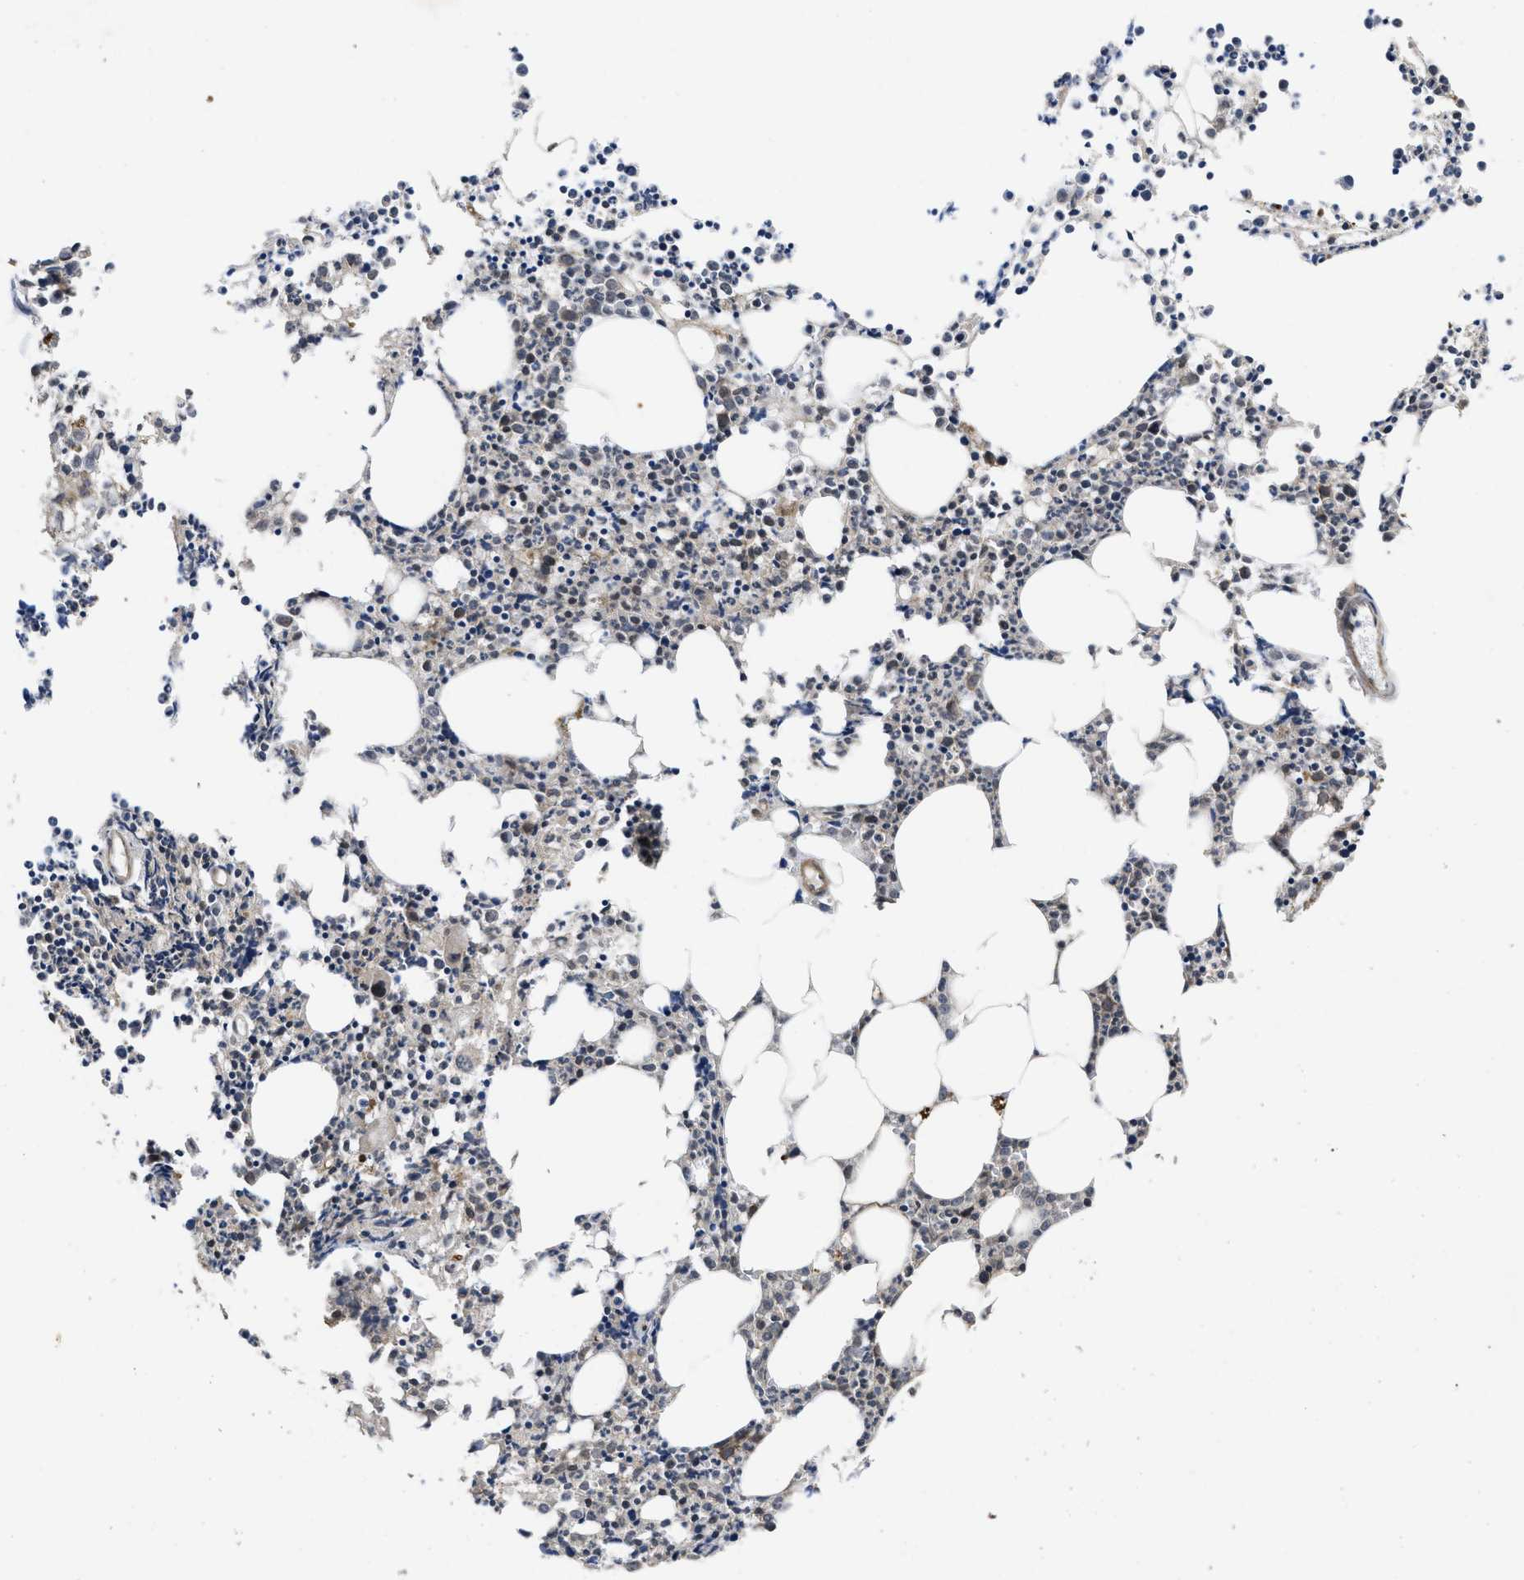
{"staining": {"intensity": "moderate", "quantity": ">75%", "location": "cytoplasmic/membranous"}, "tissue": "bone marrow", "cell_type": "Hematopoietic cells", "image_type": "normal", "snomed": [{"axis": "morphology", "description": "Normal tissue, NOS"}, {"axis": "morphology", "description": "Inflammation, NOS"}, {"axis": "topography", "description": "Bone marrow"}], "caption": "Protein staining of normal bone marrow reveals moderate cytoplasmic/membranous expression in about >75% of hematopoietic cells. The staining is performed using DAB (3,3'-diaminobenzidine) brown chromogen to label protein expression. The nuclei are counter-stained blue using hematoxylin.", "gene": "FZD6", "patient": {"sex": "female", "age": 53}}